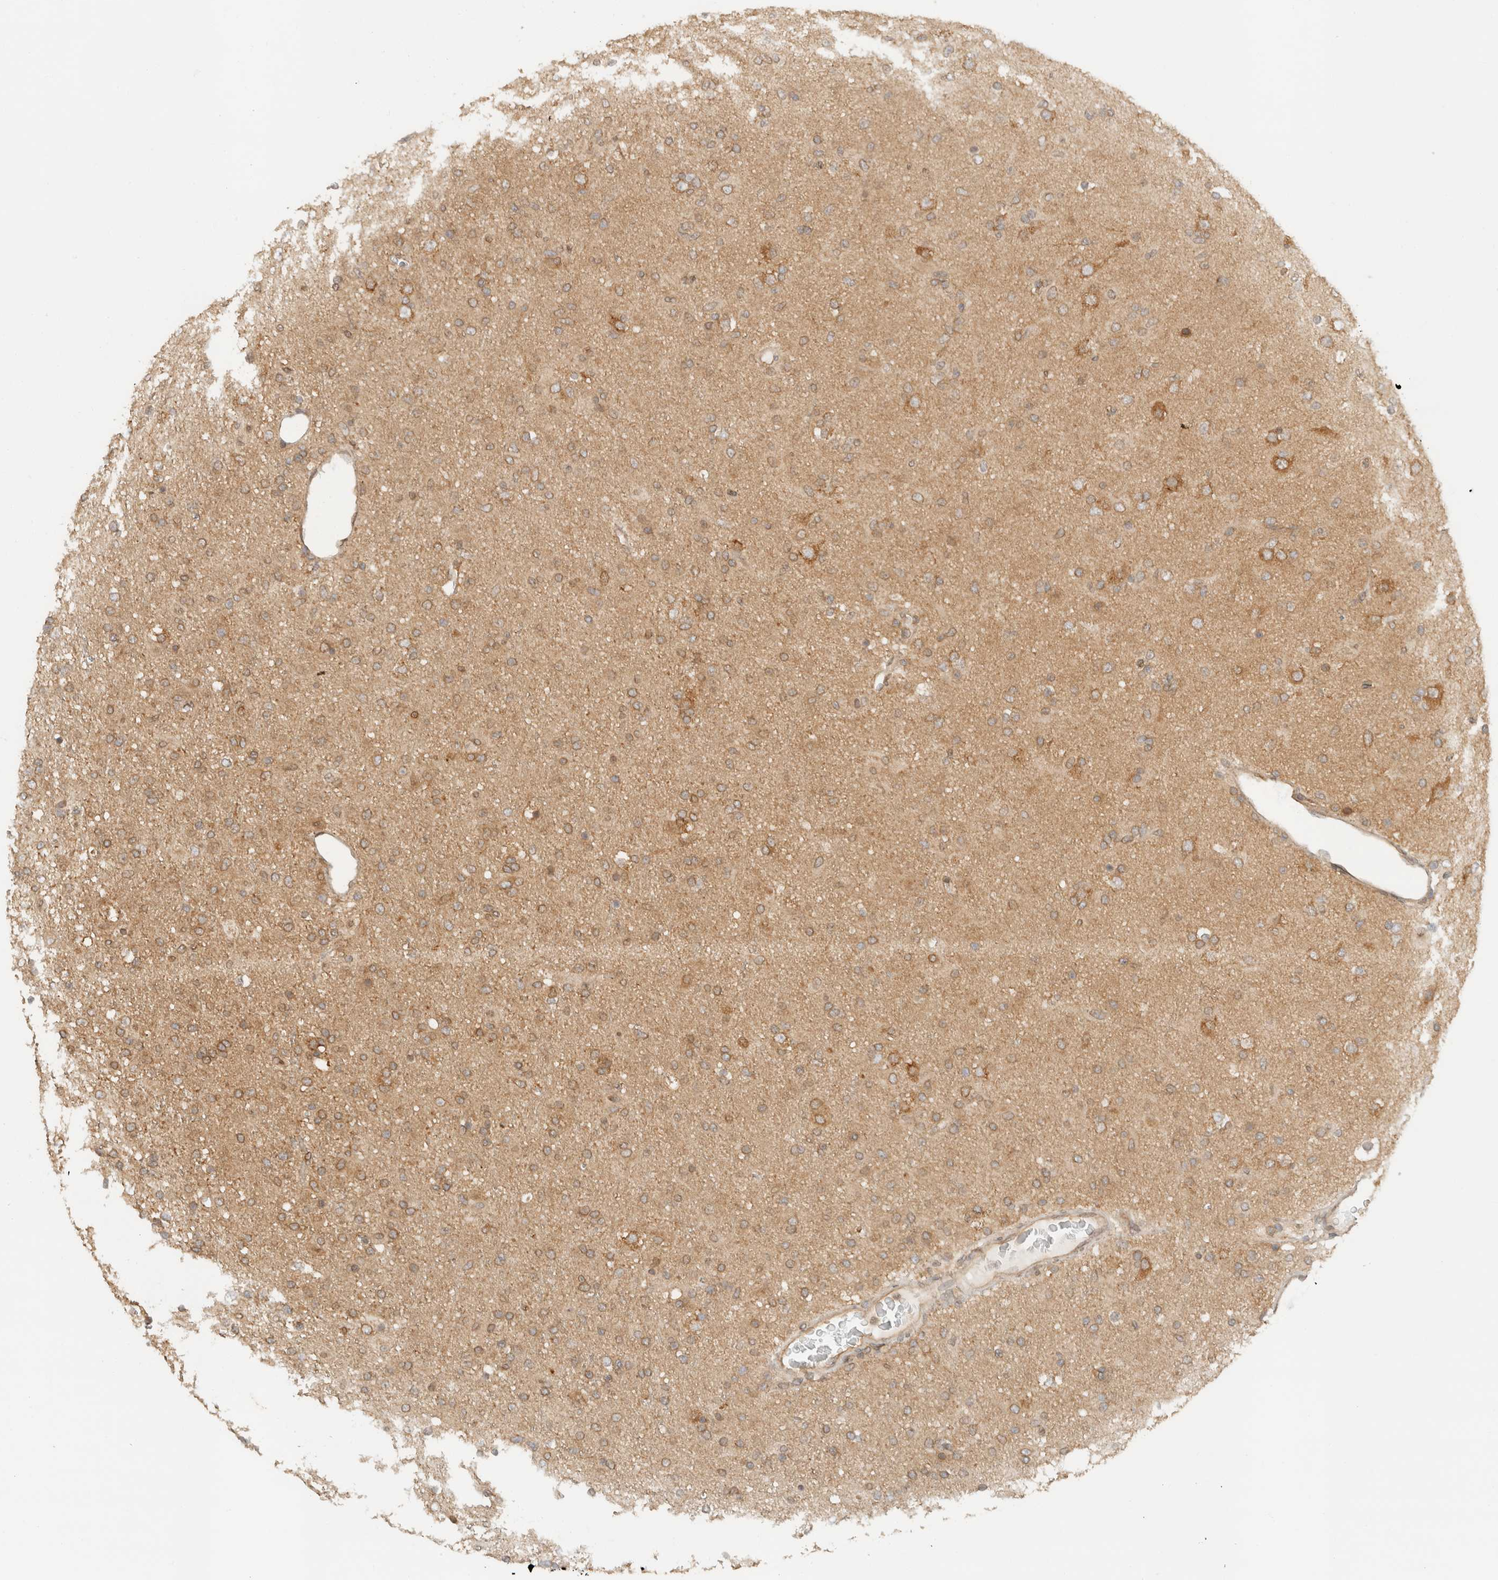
{"staining": {"intensity": "moderate", "quantity": "25%-75%", "location": "cytoplasmic/membranous"}, "tissue": "glioma", "cell_type": "Tumor cells", "image_type": "cancer", "snomed": [{"axis": "morphology", "description": "Glioma, malignant, Low grade"}, {"axis": "topography", "description": "Brain"}], "caption": "A histopathology image of glioma stained for a protein displays moderate cytoplasmic/membranous brown staining in tumor cells.", "gene": "ARFGEF2", "patient": {"sex": "male", "age": 65}}